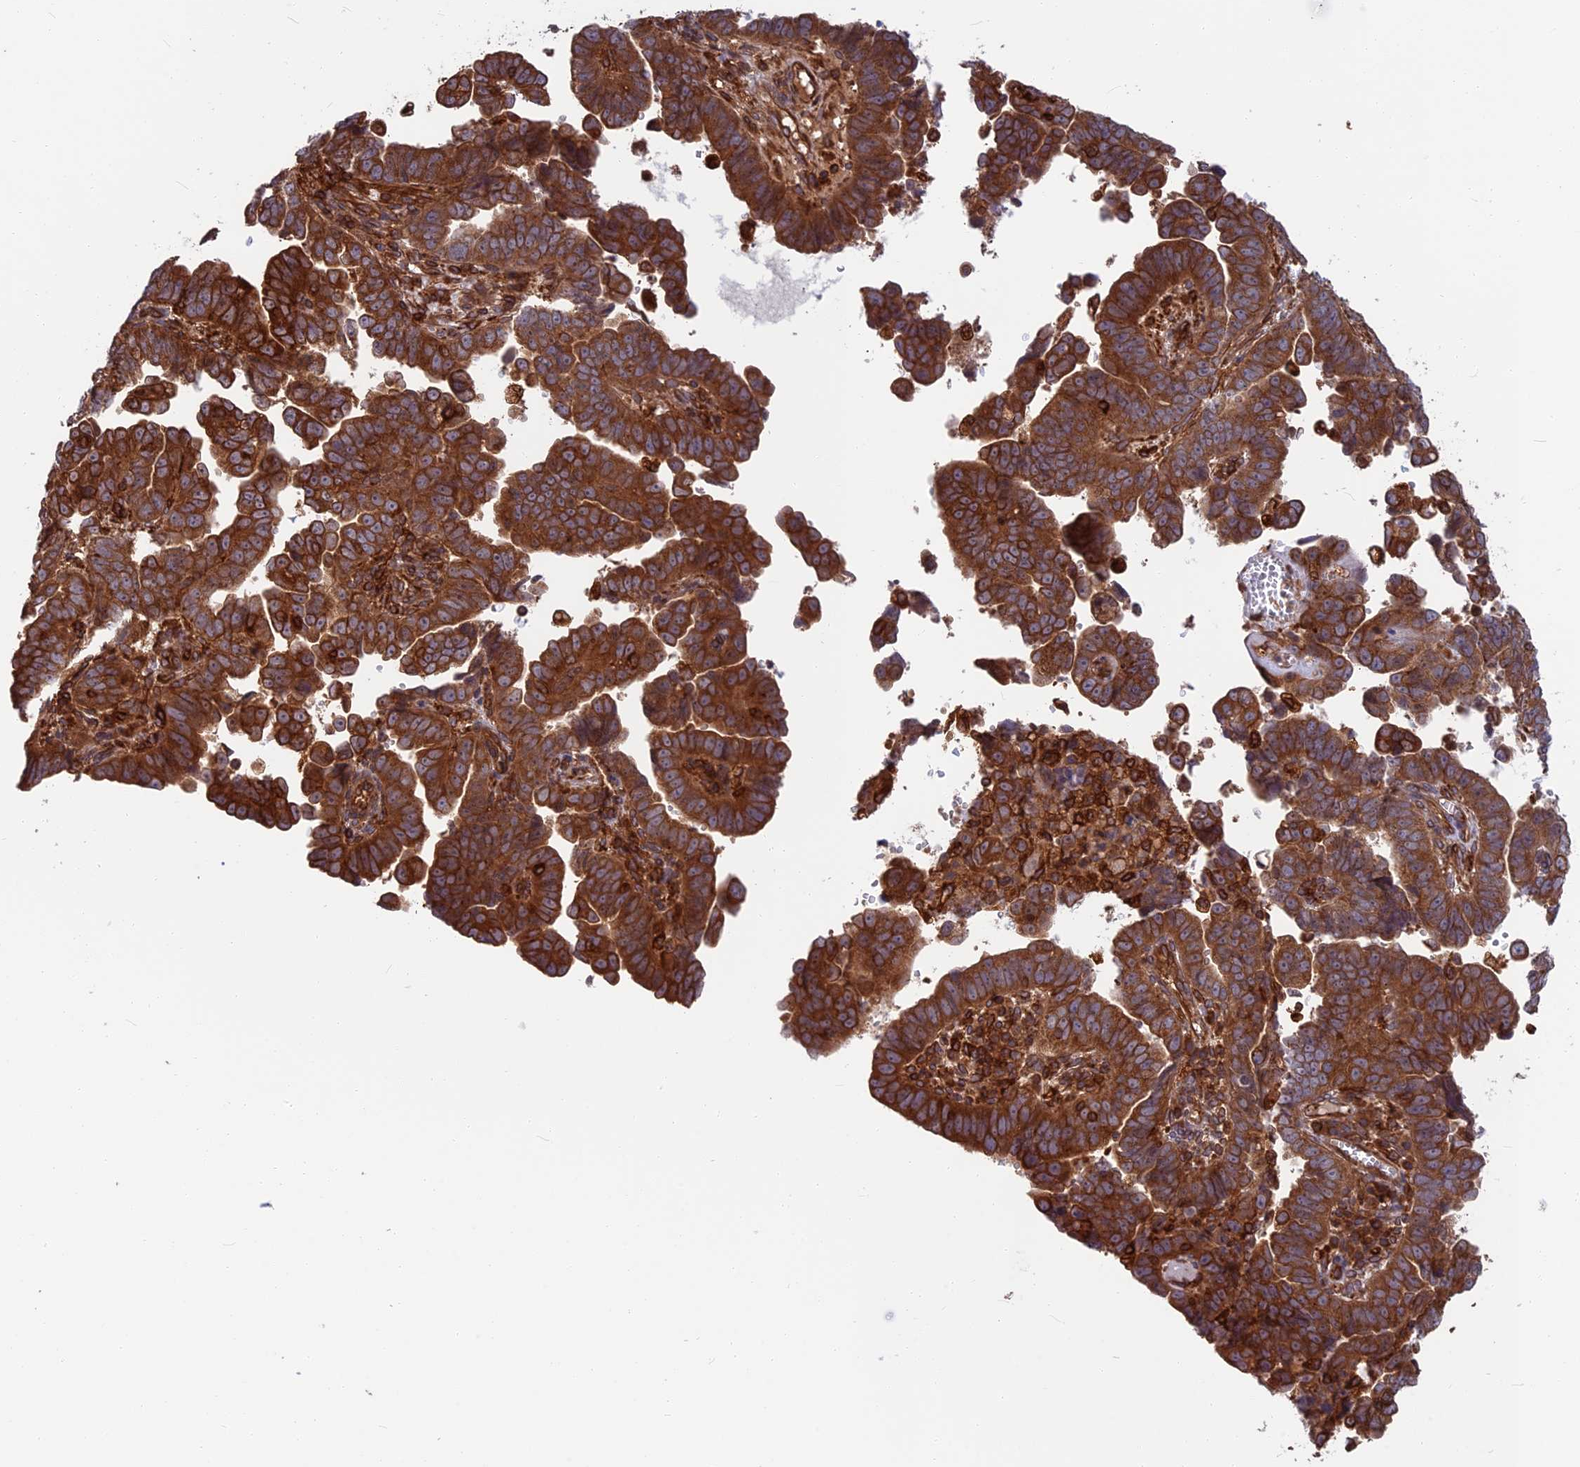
{"staining": {"intensity": "strong", "quantity": ">75%", "location": "cytoplasmic/membranous"}, "tissue": "endometrial cancer", "cell_type": "Tumor cells", "image_type": "cancer", "snomed": [{"axis": "morphology", "description": "Adenocarcinoma, NOS"}, {"axis": "topography", "description": "Endometrium"}], "caption": "The photomicrograph reveals staining of endometrial cancer, revealing strong cytoplasmic/membranous protein expression (brown color) within tumor cells.", "gene": "WDR1", "patient": {"sex": "female", "age": 75}}